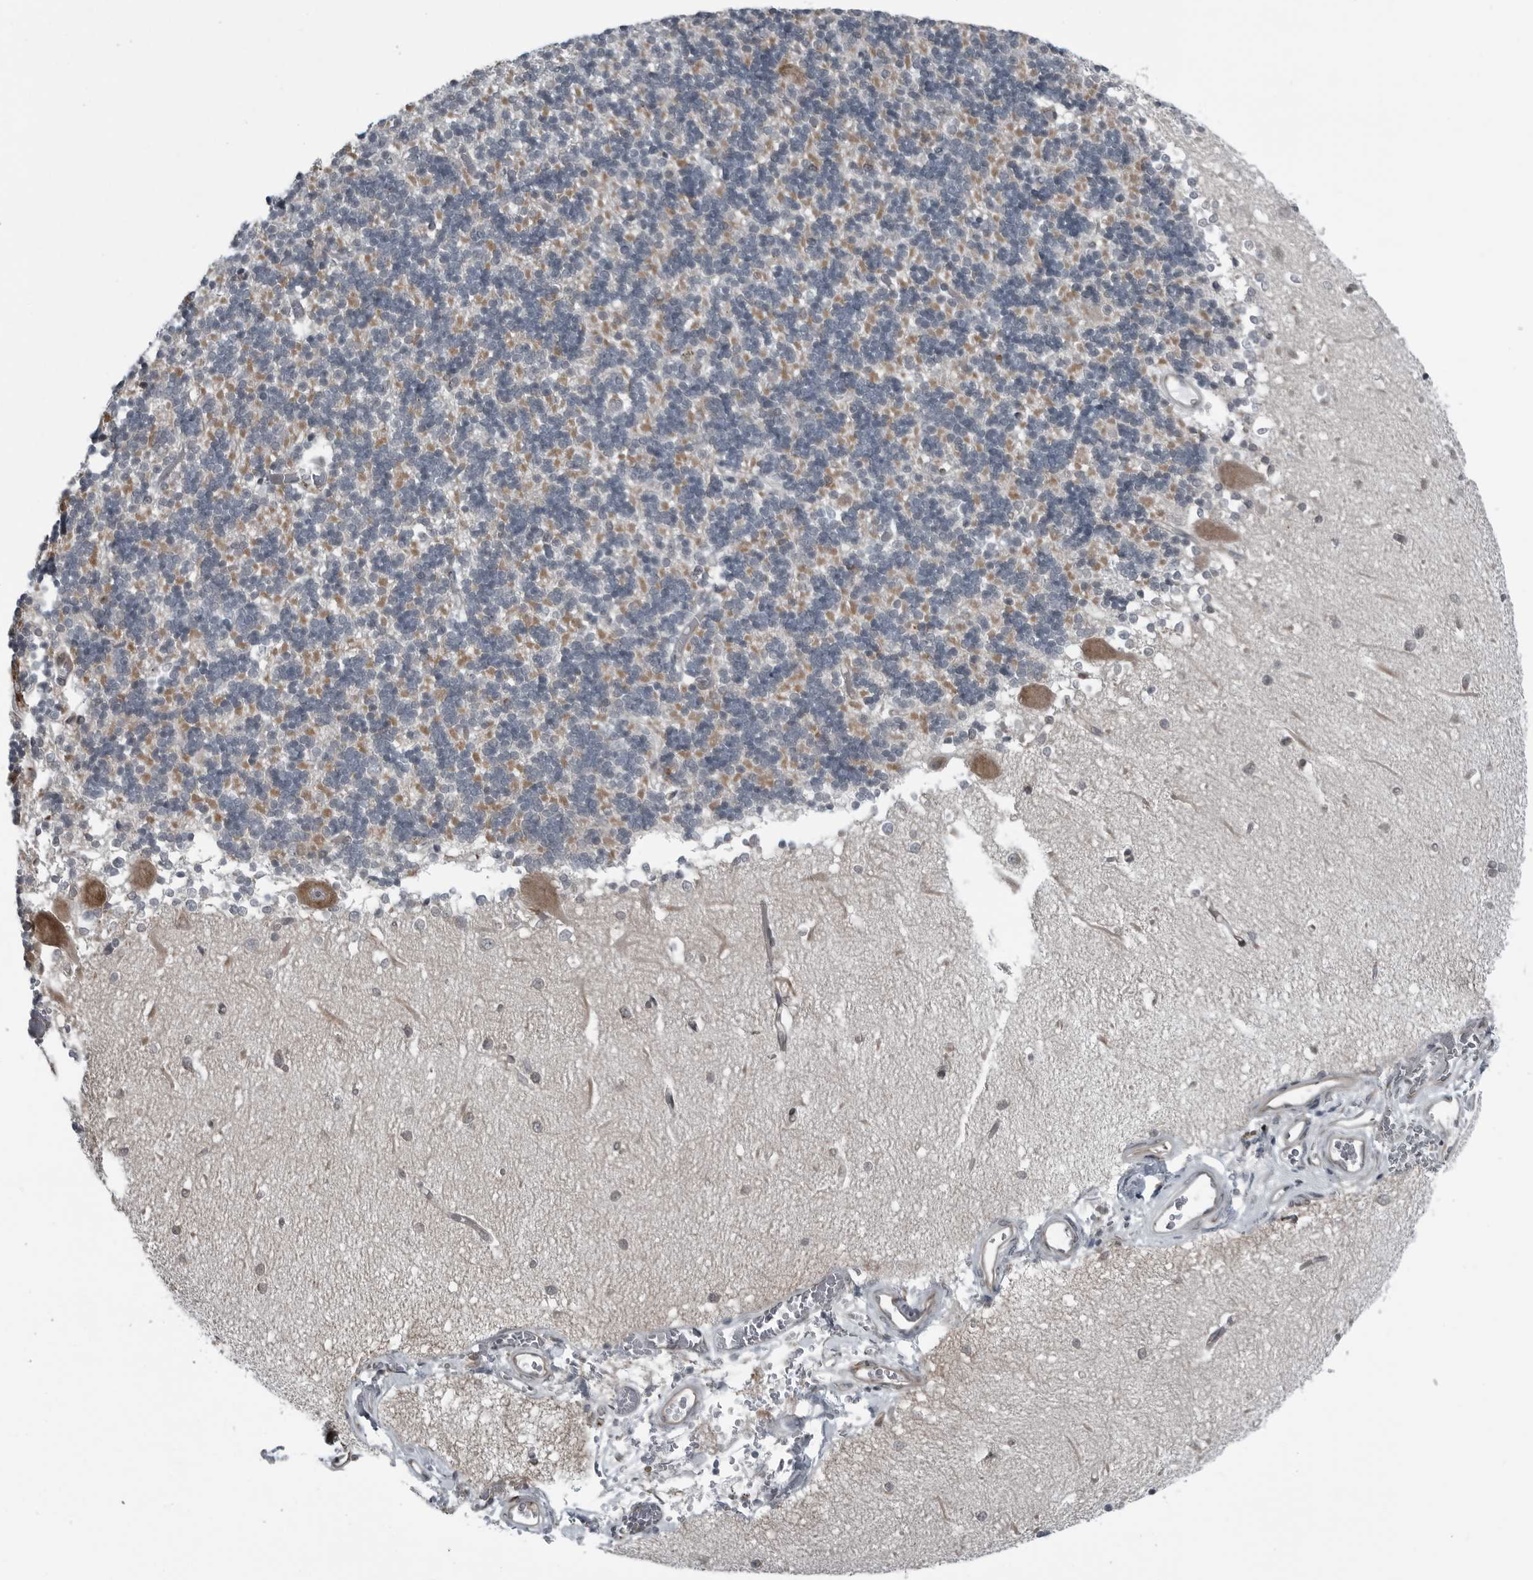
{"staining": {"intensity": "negative", "quantity": "none", "location": "none"}, "tissue": "cerebellum", "cell_type": "Cells in granular layer", "image_type": "normal", "snomed": [{"axis": "morphology", "description": "Normal tissue, NOS"}, {"axis": "topography", "description": "Cerebellum"}], "caption": "Unremarkable cerebellum was stained to show a protein in brown. There is no significant staining in cells in granular layer. The staining is performed using DAB brown chromogen with nuclei counter-stained in using hematoxylin.", "gene": "CEP85", "patient": {"sex": "male", "age": 37}}